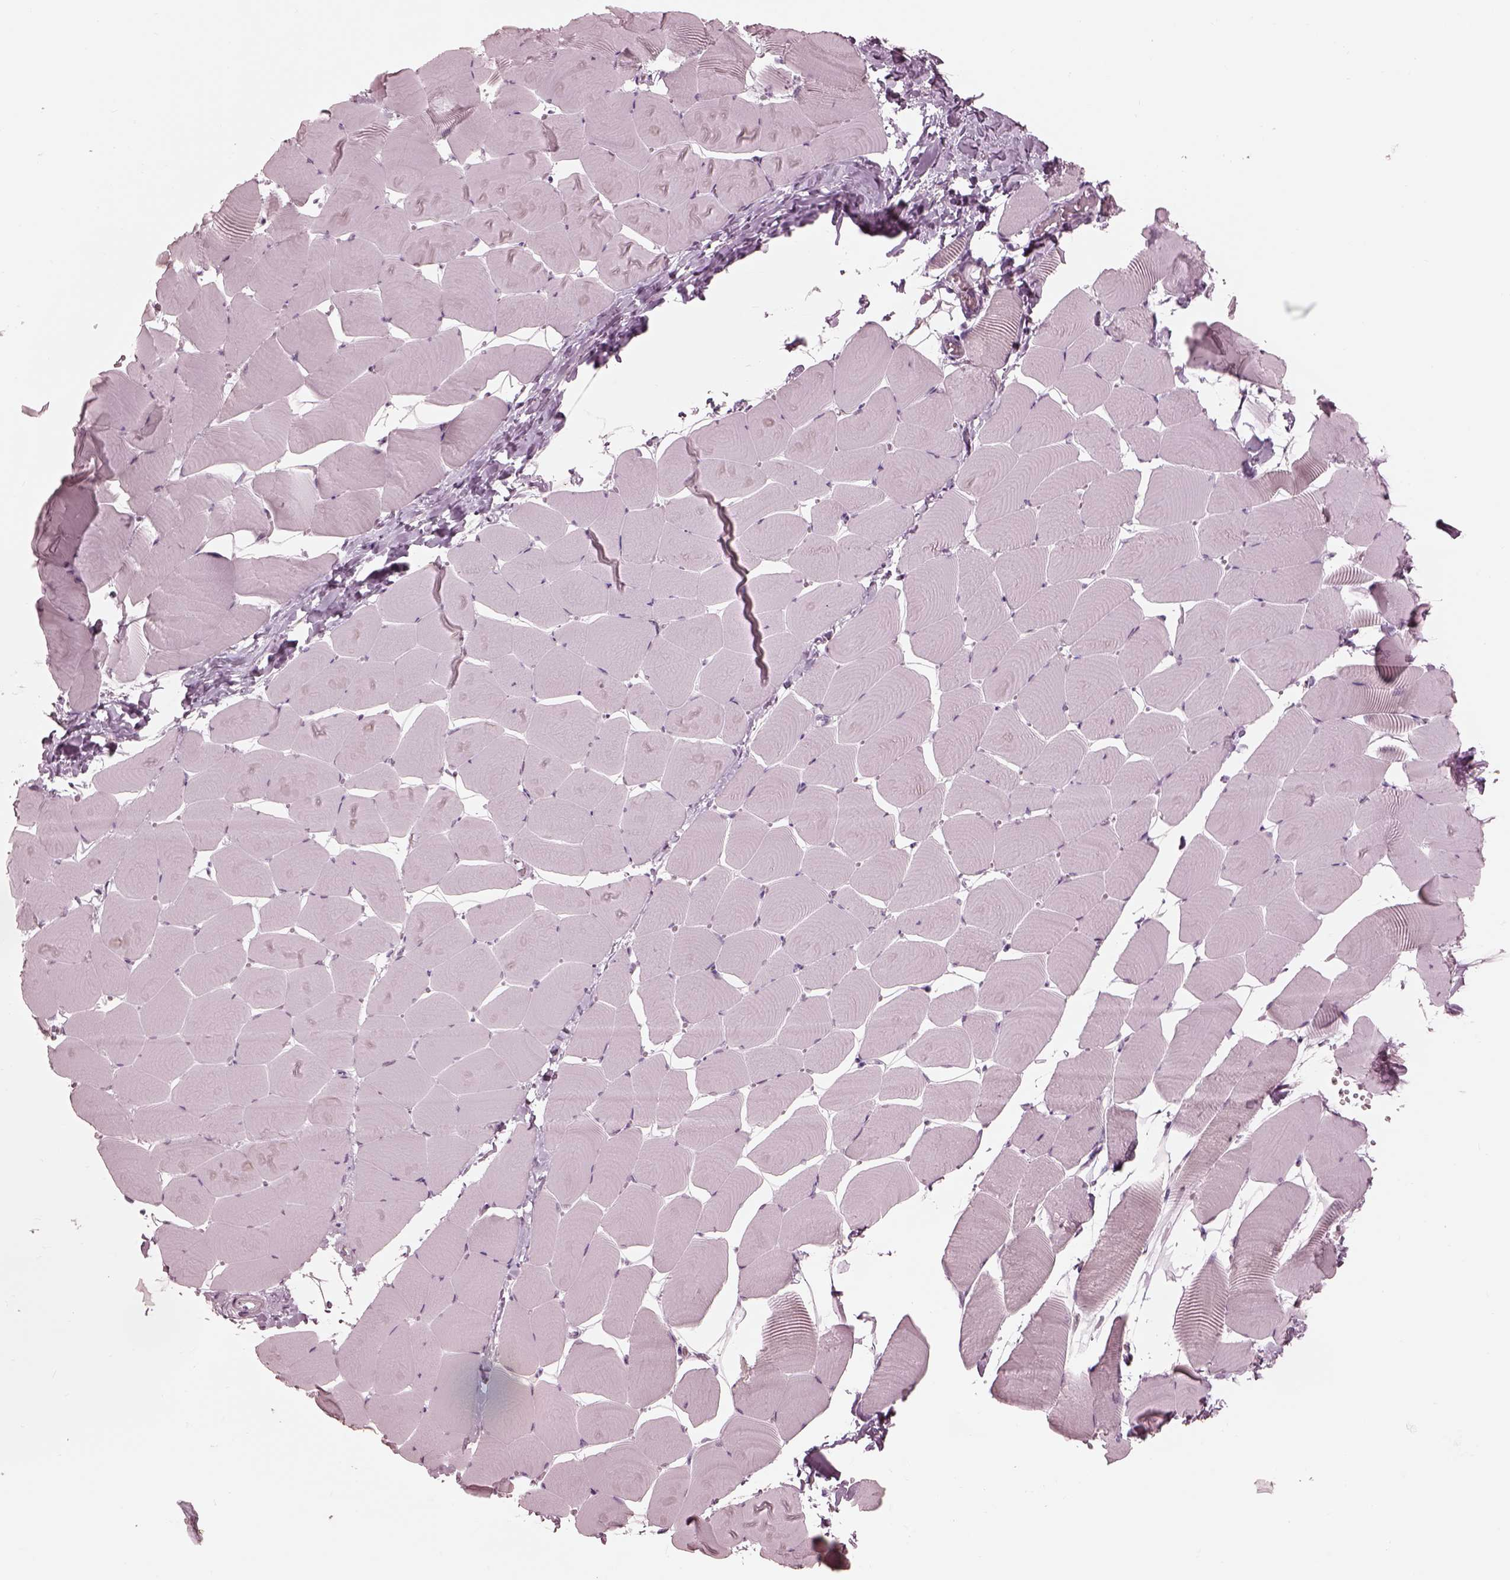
{"staining": {"intensity": "negative", "quantity": "none", "location": "none"}, "tissue": "skeletal muscle", "cell_type": "Myocytes", "image_type": "normal", "snomed": [{"axis": "morphology", "description": "Normal tissue, NOS"}, {"axis": "topography", "description": "Skeletal muscle"}], "caption": "The immunohistochemistry micrograph has no significant staining in myocytes of skeletal muscle. (Stains: DAB (3,3'-diaminobenzidine) immunohistochemistry (IHC) with hematoxylin counter stain, Microscopy: brightfield microscopy at high magnification).", "gene": "GARIN4", "patient": {"sex": "male", "age": 25}}